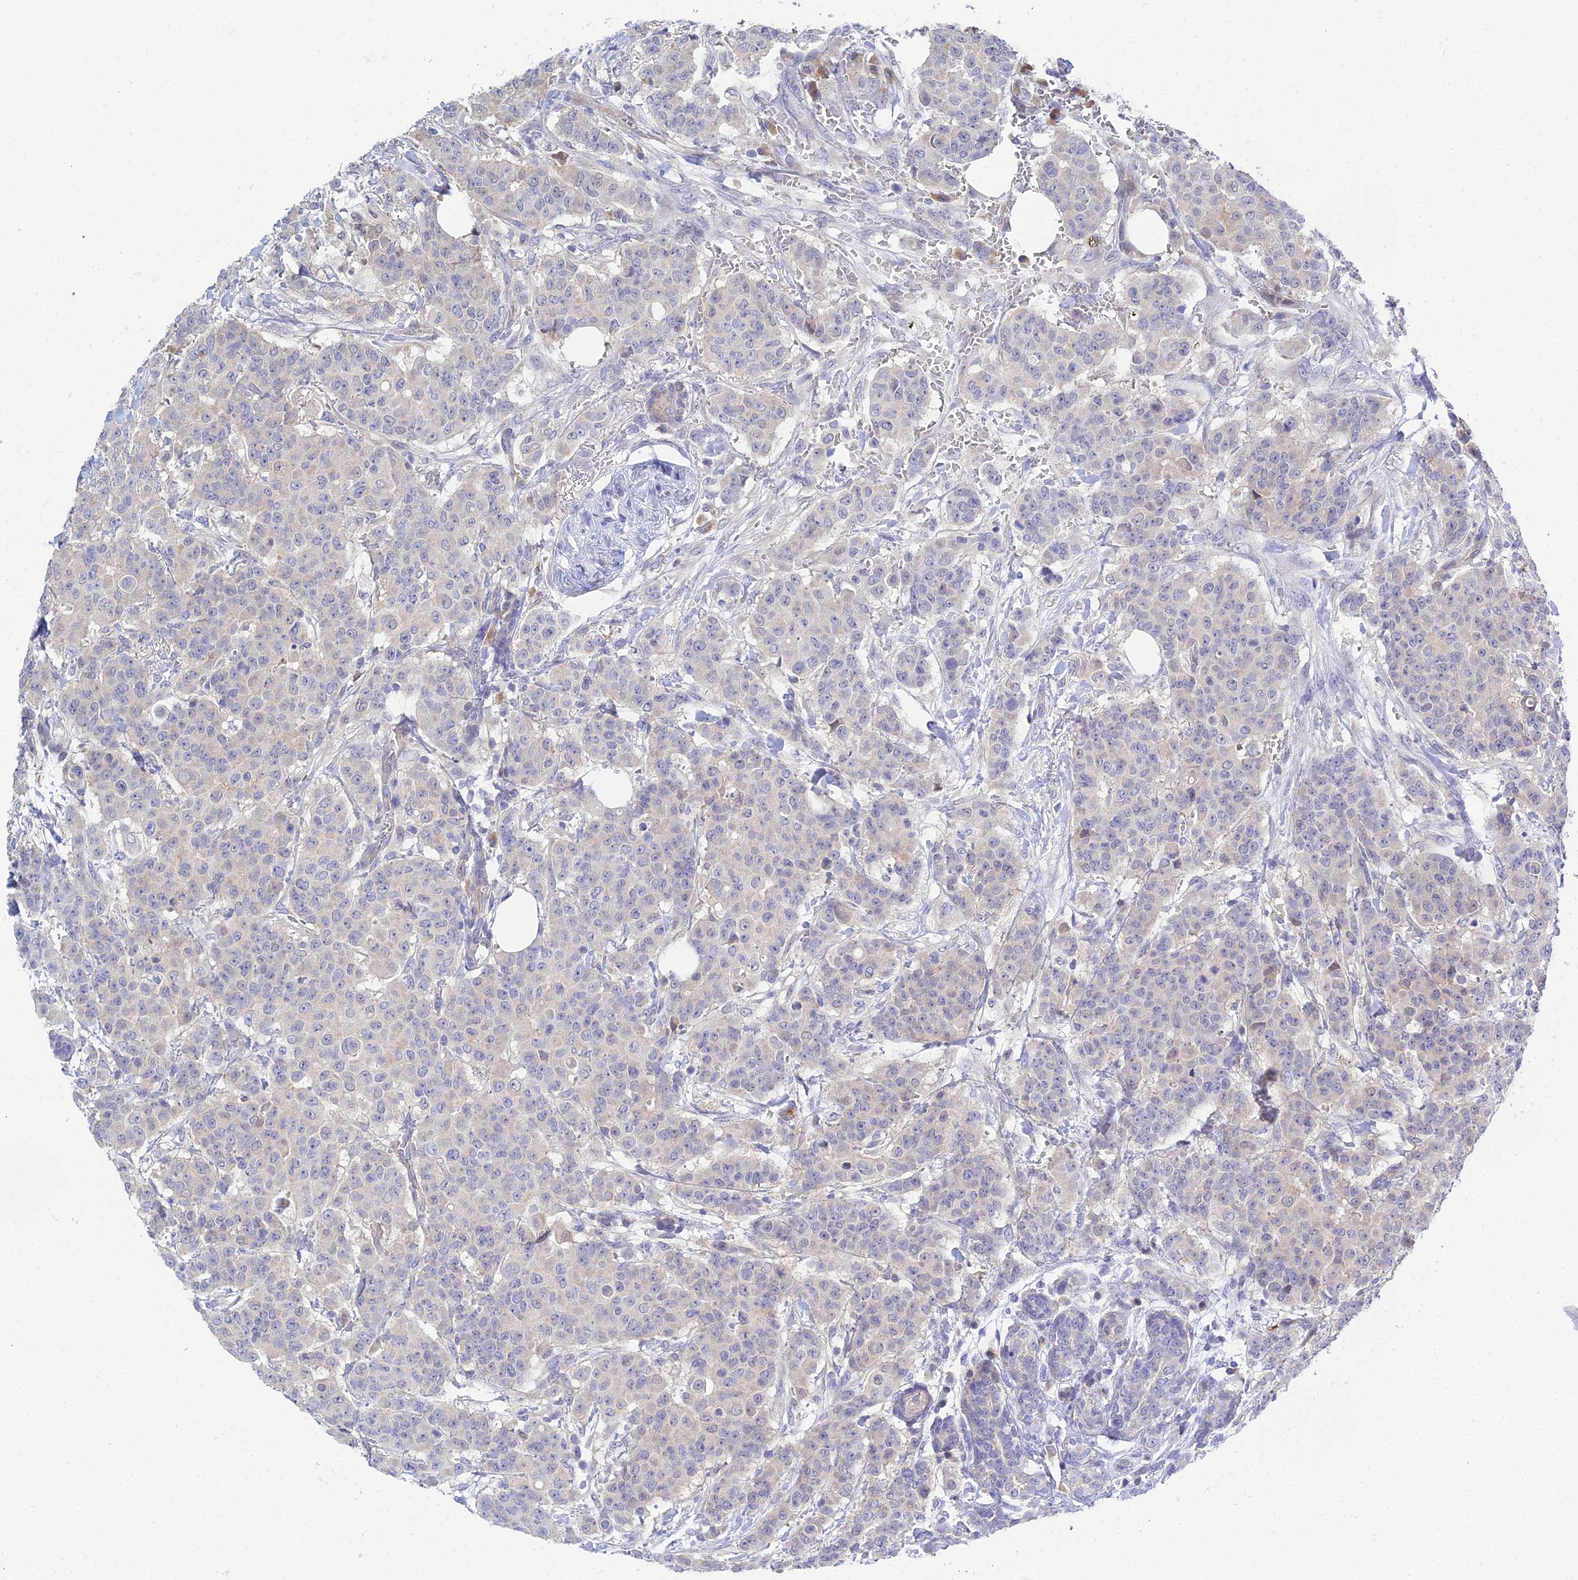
{"staining": {"intensity": "negative", "quantity": "none", "location": "none"}, "tissue": "breast cancer", "cell_type": "Tumor cells", "image_type": "cancer", "snomed": [{"axis": "morphology", "description": "Duct carcinoma"}, {"axis": "topography", "description": "Breast"}], "caption": "The immunohistochemistry image has no significant expression in tumor cells of breast infiltrating ductal carcinoma tissue.", "gene": "DNAH14", "patient": {"sex": "female", "age": 40}}